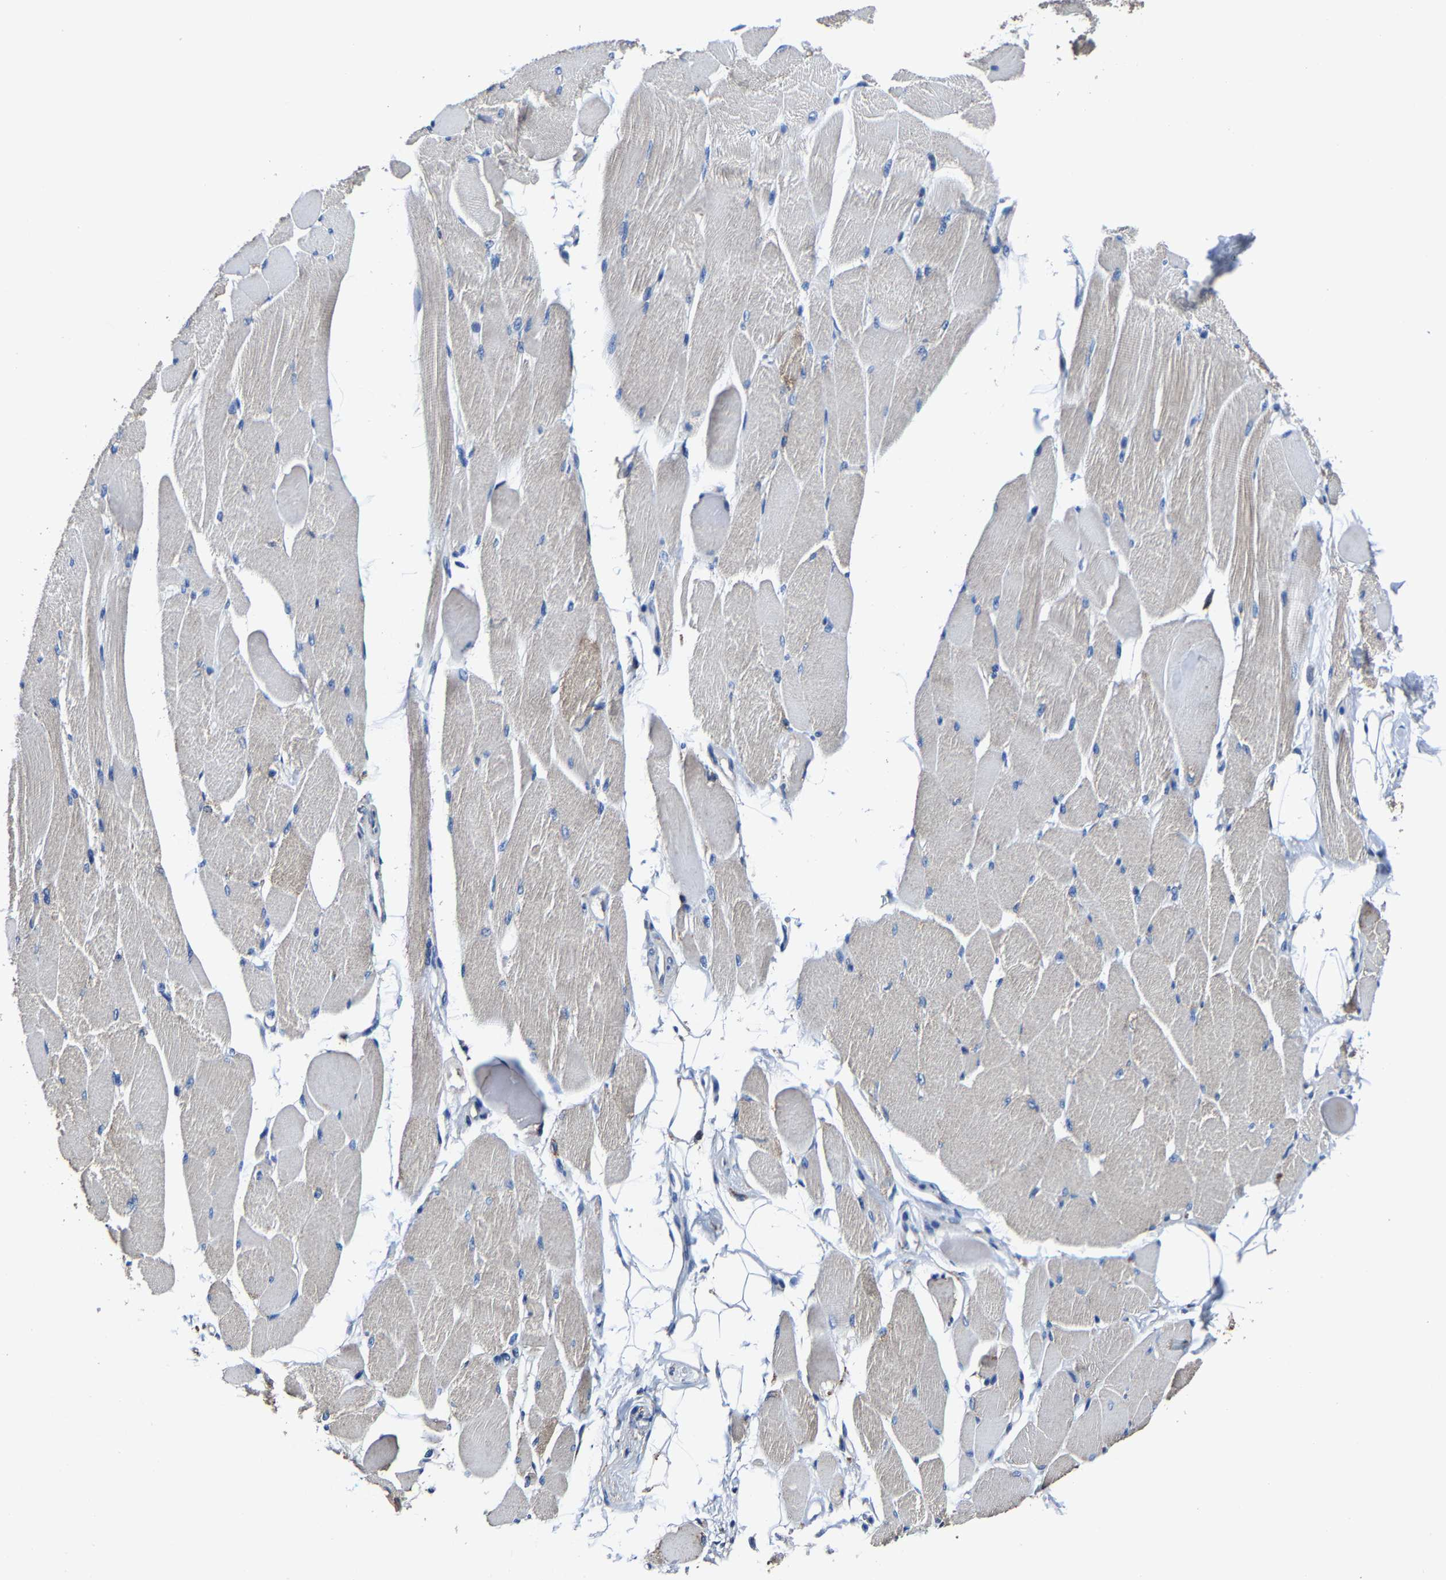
{"staining": {"intensity": "moderate", "quantity": "<25%", "location": "cytoplasmic/membranous"}, "tissue": "skeletal muscle", "cell_type": "Myocytes", "image_type": "normal", "snomed": [{"axis": "morphology", "description": "Normal tissue, NOS"}, {"axis": "topography", "description": "Skeletal muscle"}, {"axis": "topography", "description": "Peripheral nerve tissue"}], "caption": "Protein staining of benign skeletal muscle shows moderate cytoplasmic/membranous expression in approximately <25% of myocytes. The staining is performed using DAB (3,3'-diaminobenzidine) brown chromogen to label protein expression. The nuclei are counter-stained blue using hematoxylin.", "gene": "ZCCHC7", "patient": {"sex": "female", "age": 84}}